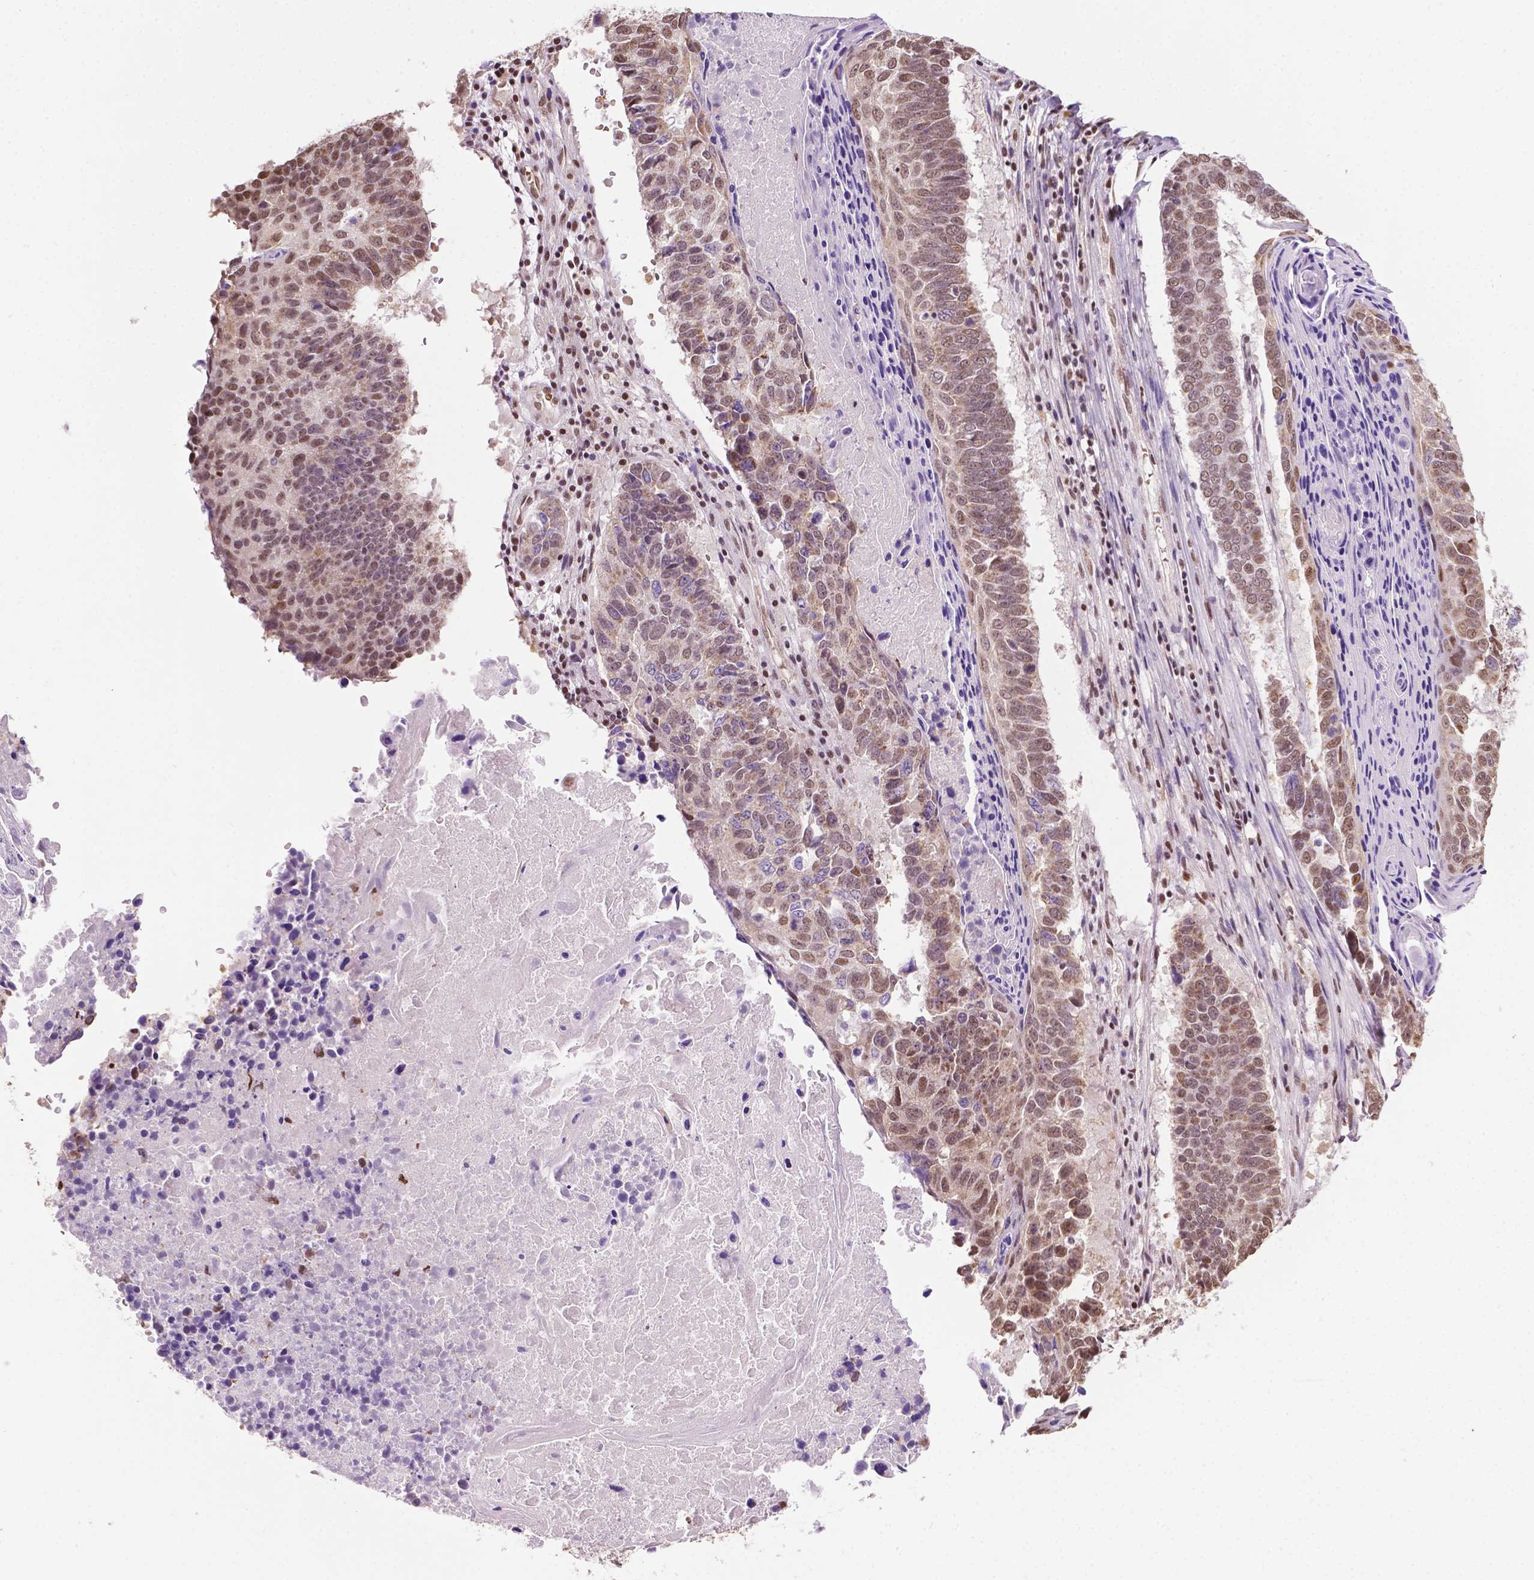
{"staining": {"intensity": "moderate", "quantity": ">75%", "location": "cytoplasmic/membranous,nuclear"}, "tissue": "lung cancer", "cell_type": "Tumor cells", "image_type": "cancer", "snomed": [{"axis": "morphology", "description": "Squamous cell carcinoma, NOS"}, {"axis": "topography", "description": "Lung"}], "caption": "IHC histopathology image of lung squamous cell carcinoma stained for a protein (brown), which exhibits medium levels of moderate cytoplasmic/membranous and nuclear staining in approximately >75% of tumor cells.", "gene": "COL23A1", "patient": {"sex": "male", "age": 73}}